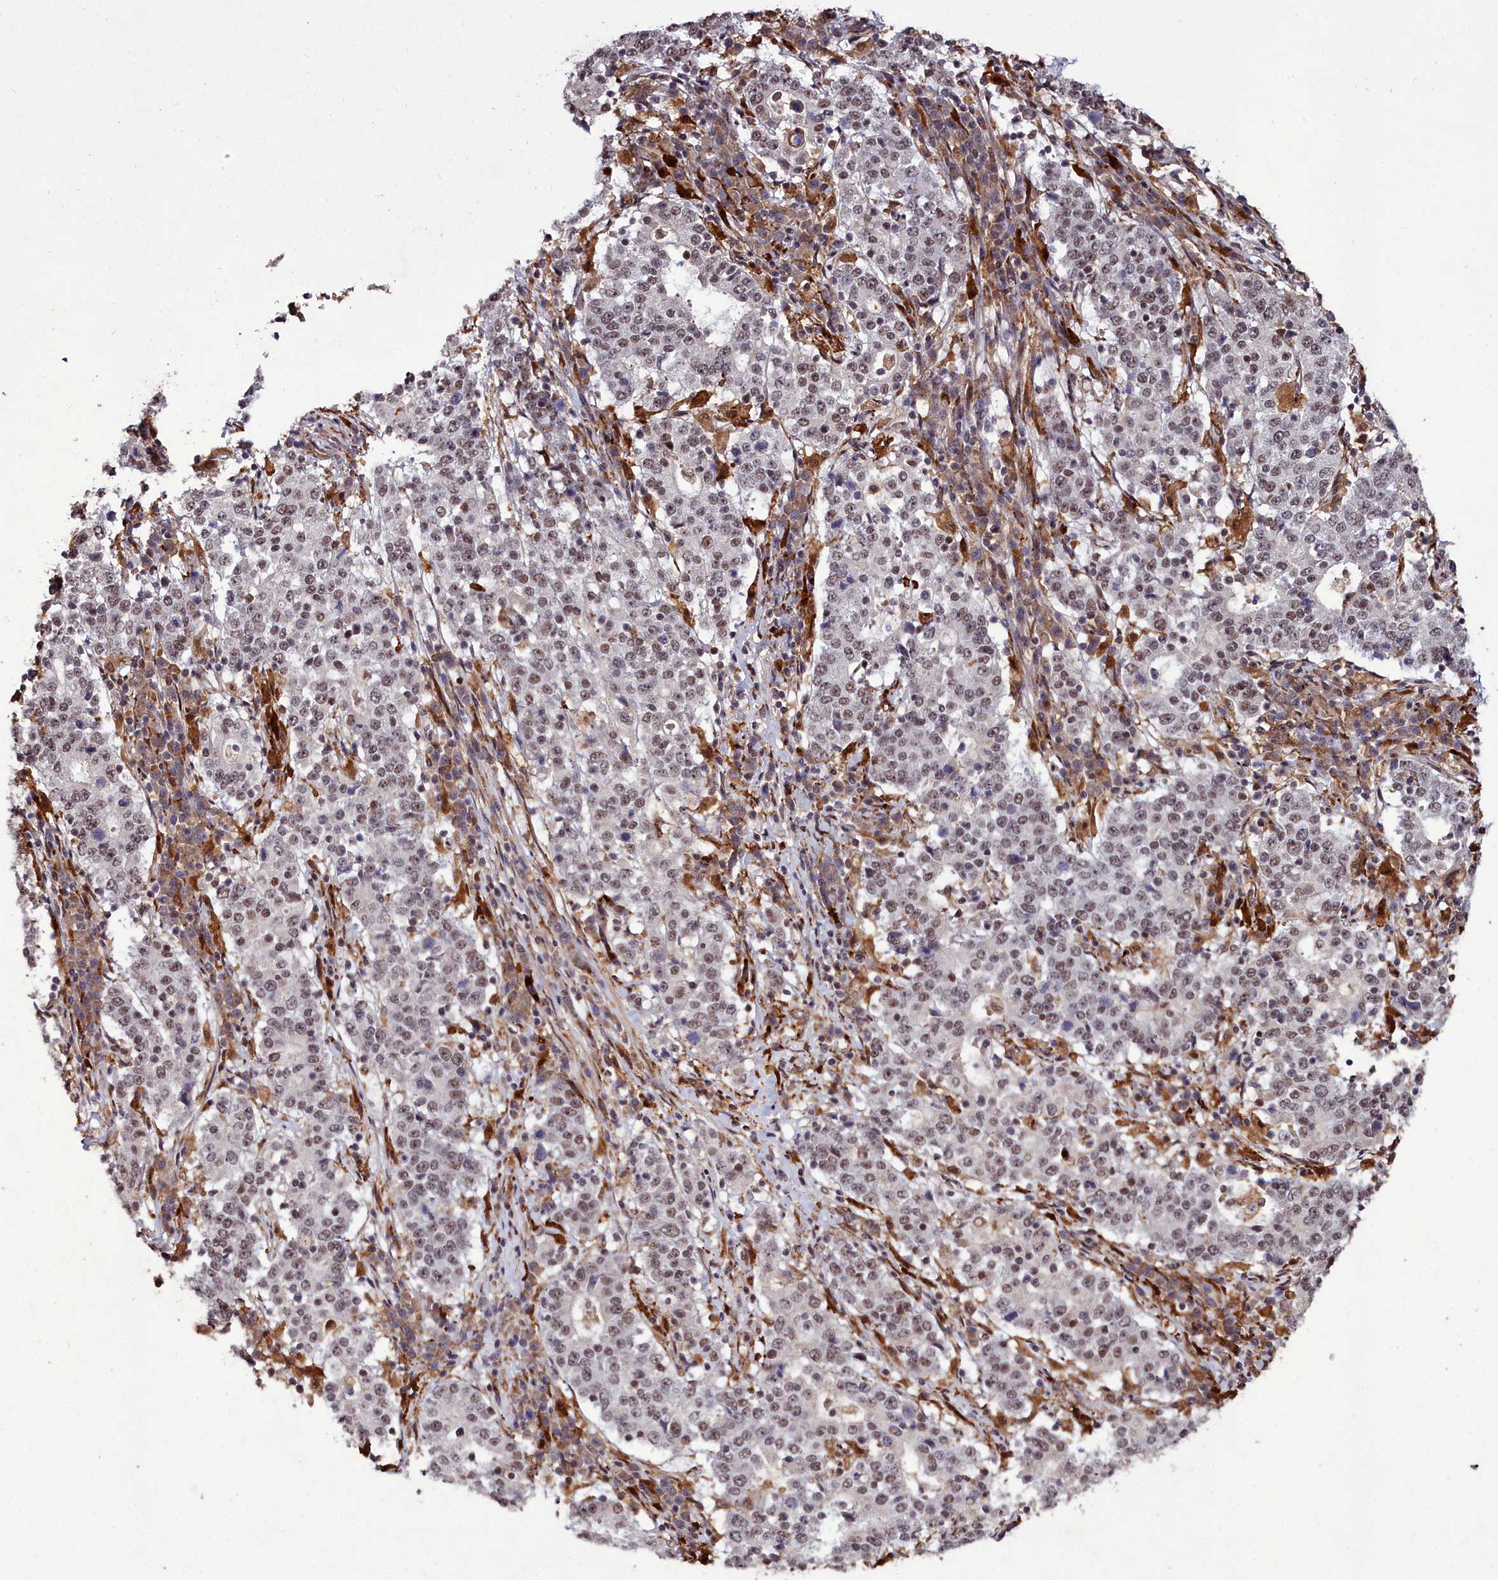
{"staining": {"intensity": "moderate", "quantity": ">75%", "location": "nuclear"}, "tissue": "stomach cancer", "cell_type": "Tumor cells", "image_type": "cancer", "snomed": [{"axis": "morphology", "description": "Adenocarcinoma, NOS"}, {"axis": "topography", "description": "Stomach"}], "caption": "Tumor cells reveal medium levels of moderate nuclear staining in approximately >75% of cells in stomach cancer (adenocarcinoma). Using DAB (3,3'-diaminobenzidine) (brown) and hematoxylin (blue) stains, captured at high magnification using brightfield microscopy.", "gene": "CXXC1", "patient": {"sex": "male", "age": 59}}